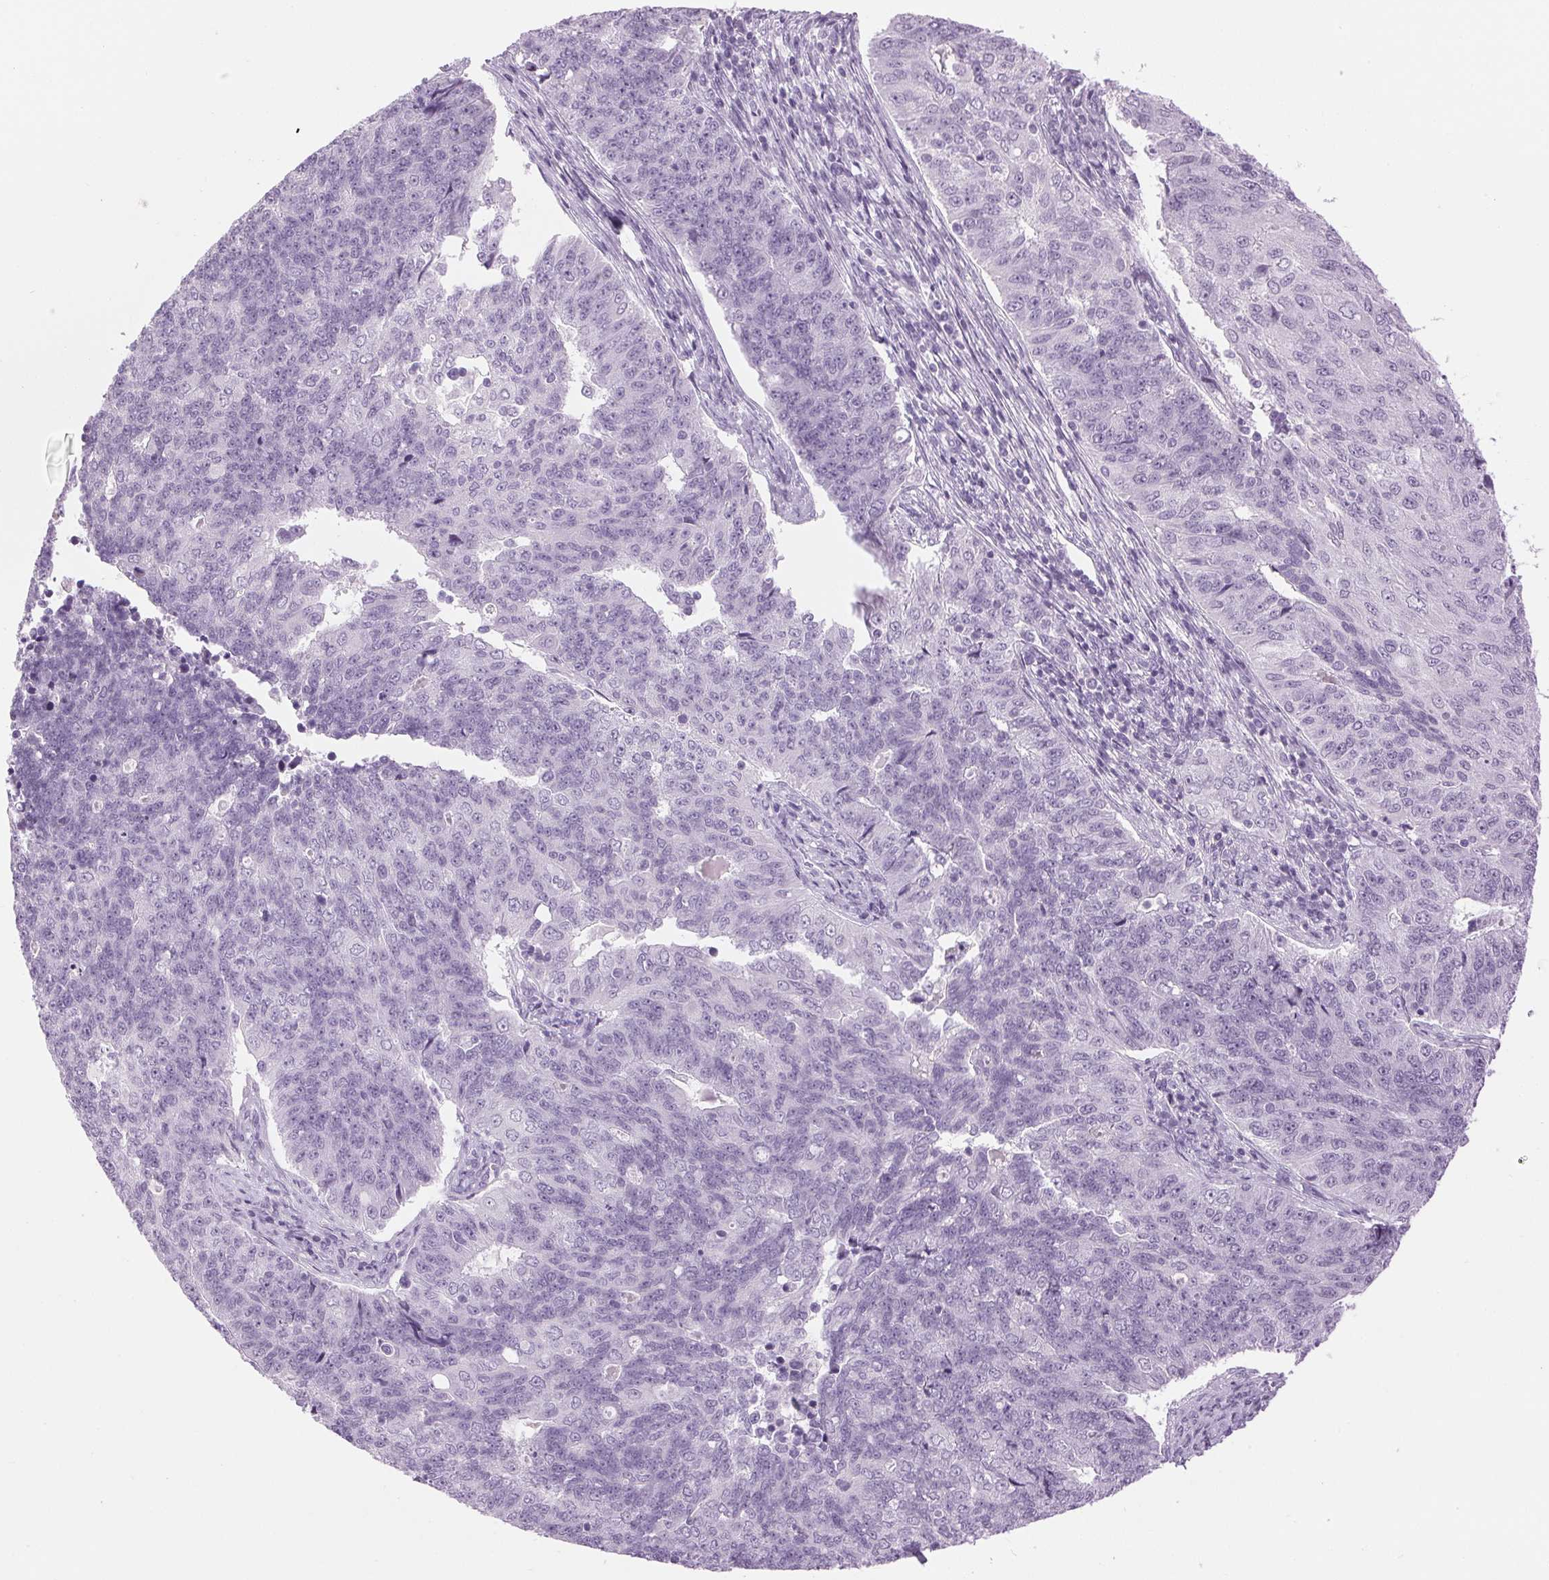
{"staining": {"intensity": "negative", "quantity": "none", "location": "none"}, "tissue": "endometrial cancer", "cell_type": "Tumor cells", "image_type": "cancer", "snomed": [{"axis": "morphology", "description": "Adenocarcinoma, NOS"}, {"axis": "topography", "description": "Endometrium"}], "caption": "Tumor cells show no significant protein staining in endometrial adenocarcinoma.", "gene": "SP7", "patient": {"sex": "female", "age": 43}}